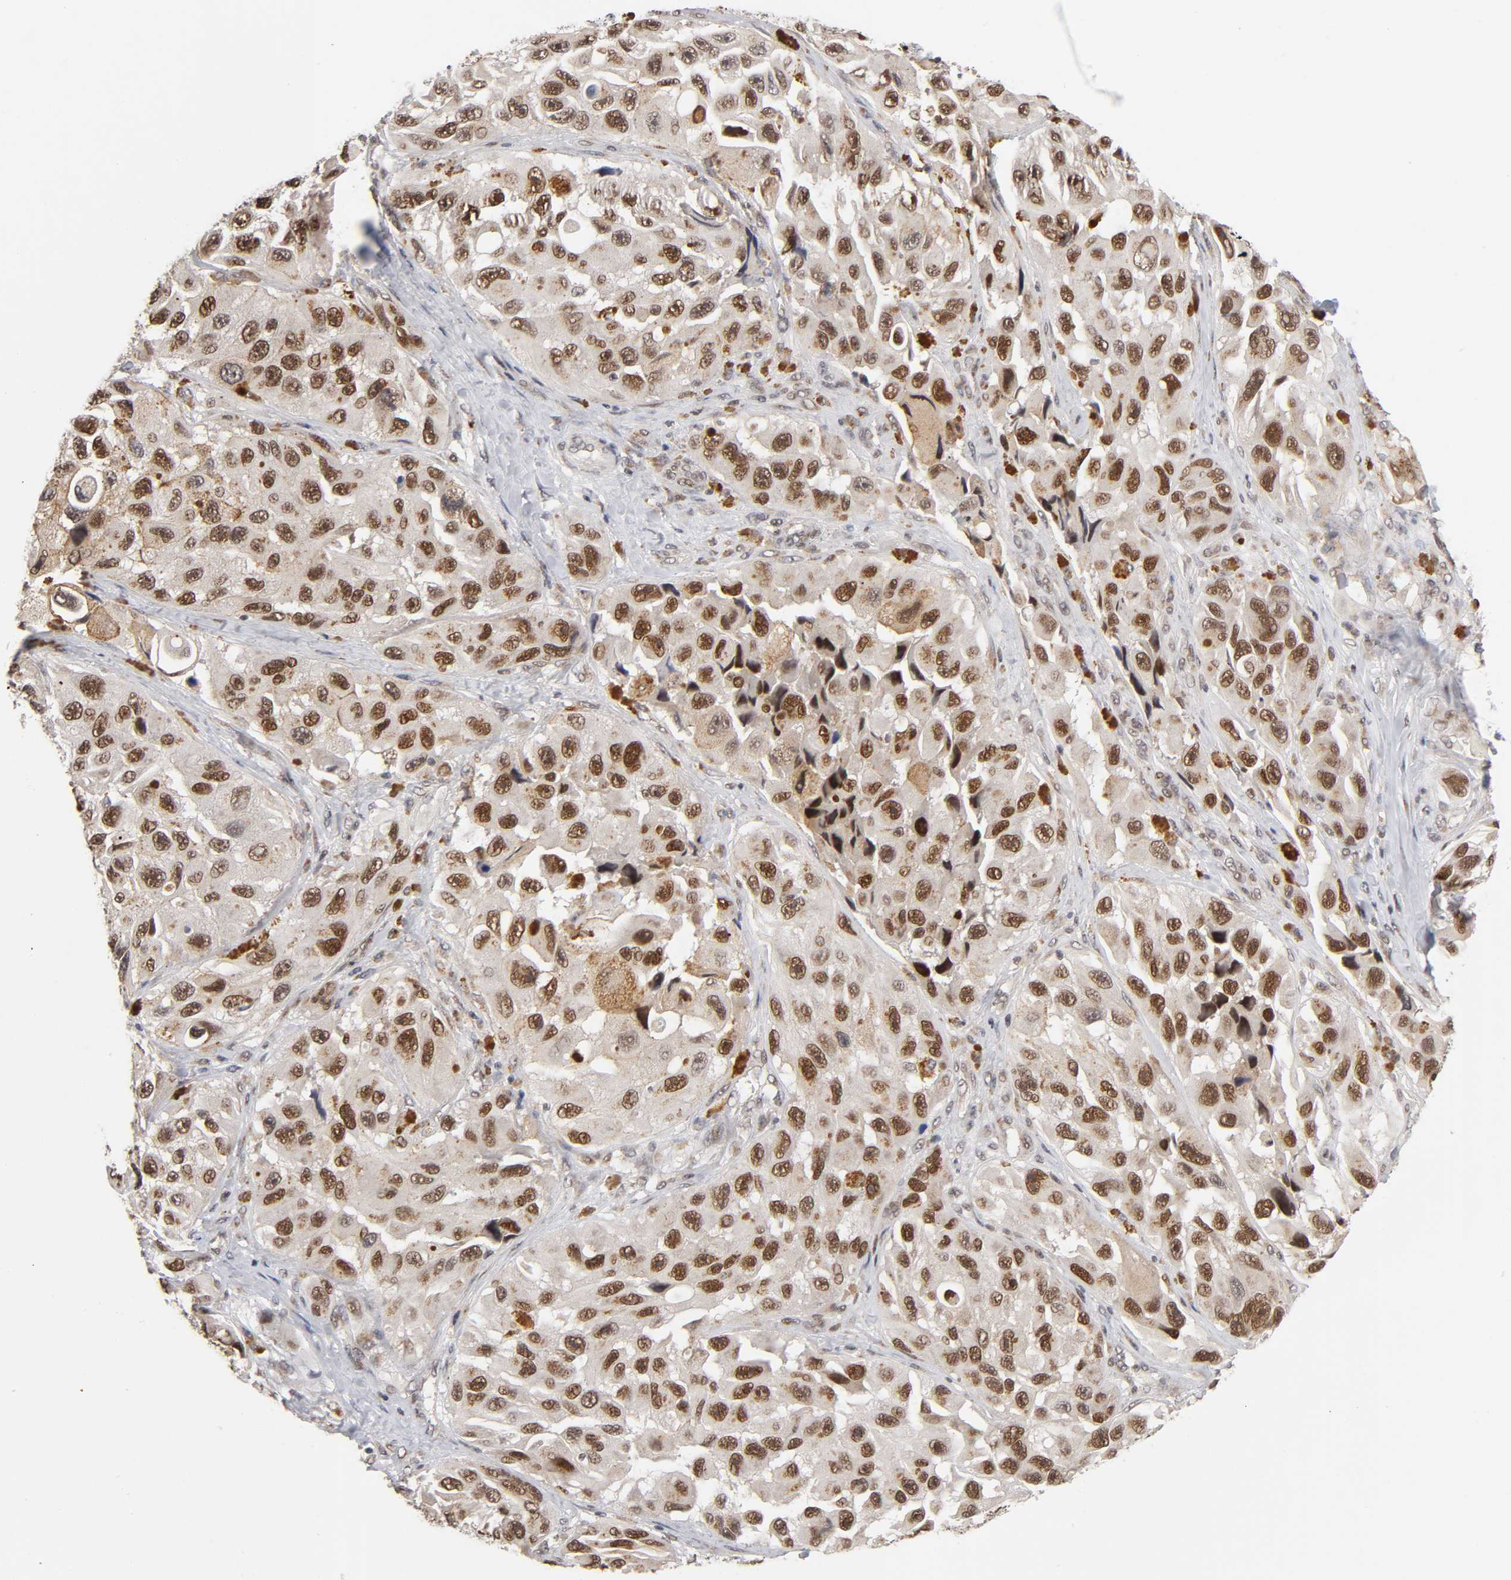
{"staining": {"intensity": "strong", "quantity": ">75%", "location": "cytoplasmic/membranous,nuclear"}, "tissue": "melanoma", "cell_type": "Tumor cells", "image_type": "cancer", "snomed": [{"axis": "morphology", "description": "Malignant melanoma, NOS"}, {"axis": "topography", "description": "Skin"}], "caption": "Immunohistochemical staining of melanoma demonstrates high levels of strong cytoplasmic/membranous and nuclear expression in approximately >75% of tumor cells.", "gene": "EP300", "patient": {"sex": "female", "age": 73}}